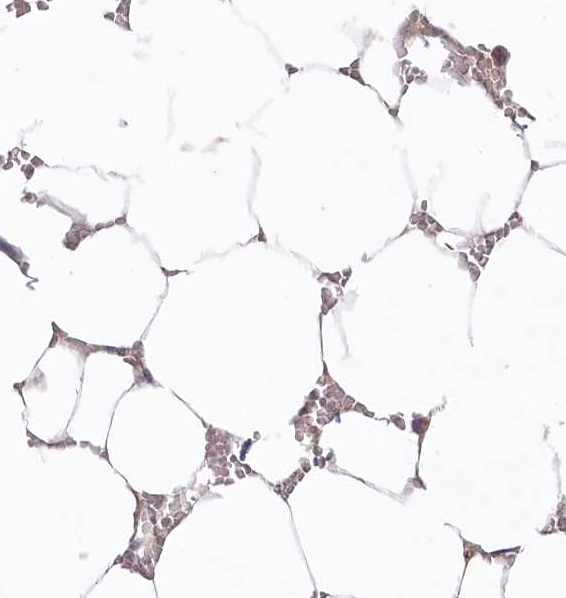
{"staining": {"intensity": "negative", "quantity": "none", "location": "none"}, "tissue": "bone marrow", "cell_type": "Hematopoietic cells", "image_type": "normal", "snomed": [{"axis": "morphology", "description": "Normal tissue, NOS"}, {"axis": "topography", "description": "Bone marrow"}], "caption": "The histopathology image displays no staining of hematopoietic cells in normal bone marrow. (DAB immunohistochemistry (IHC) visualized using brightfield microscopy, high magnification).", "gene": "AAMDC", "patient": {"sex": "male", "age": 70}}